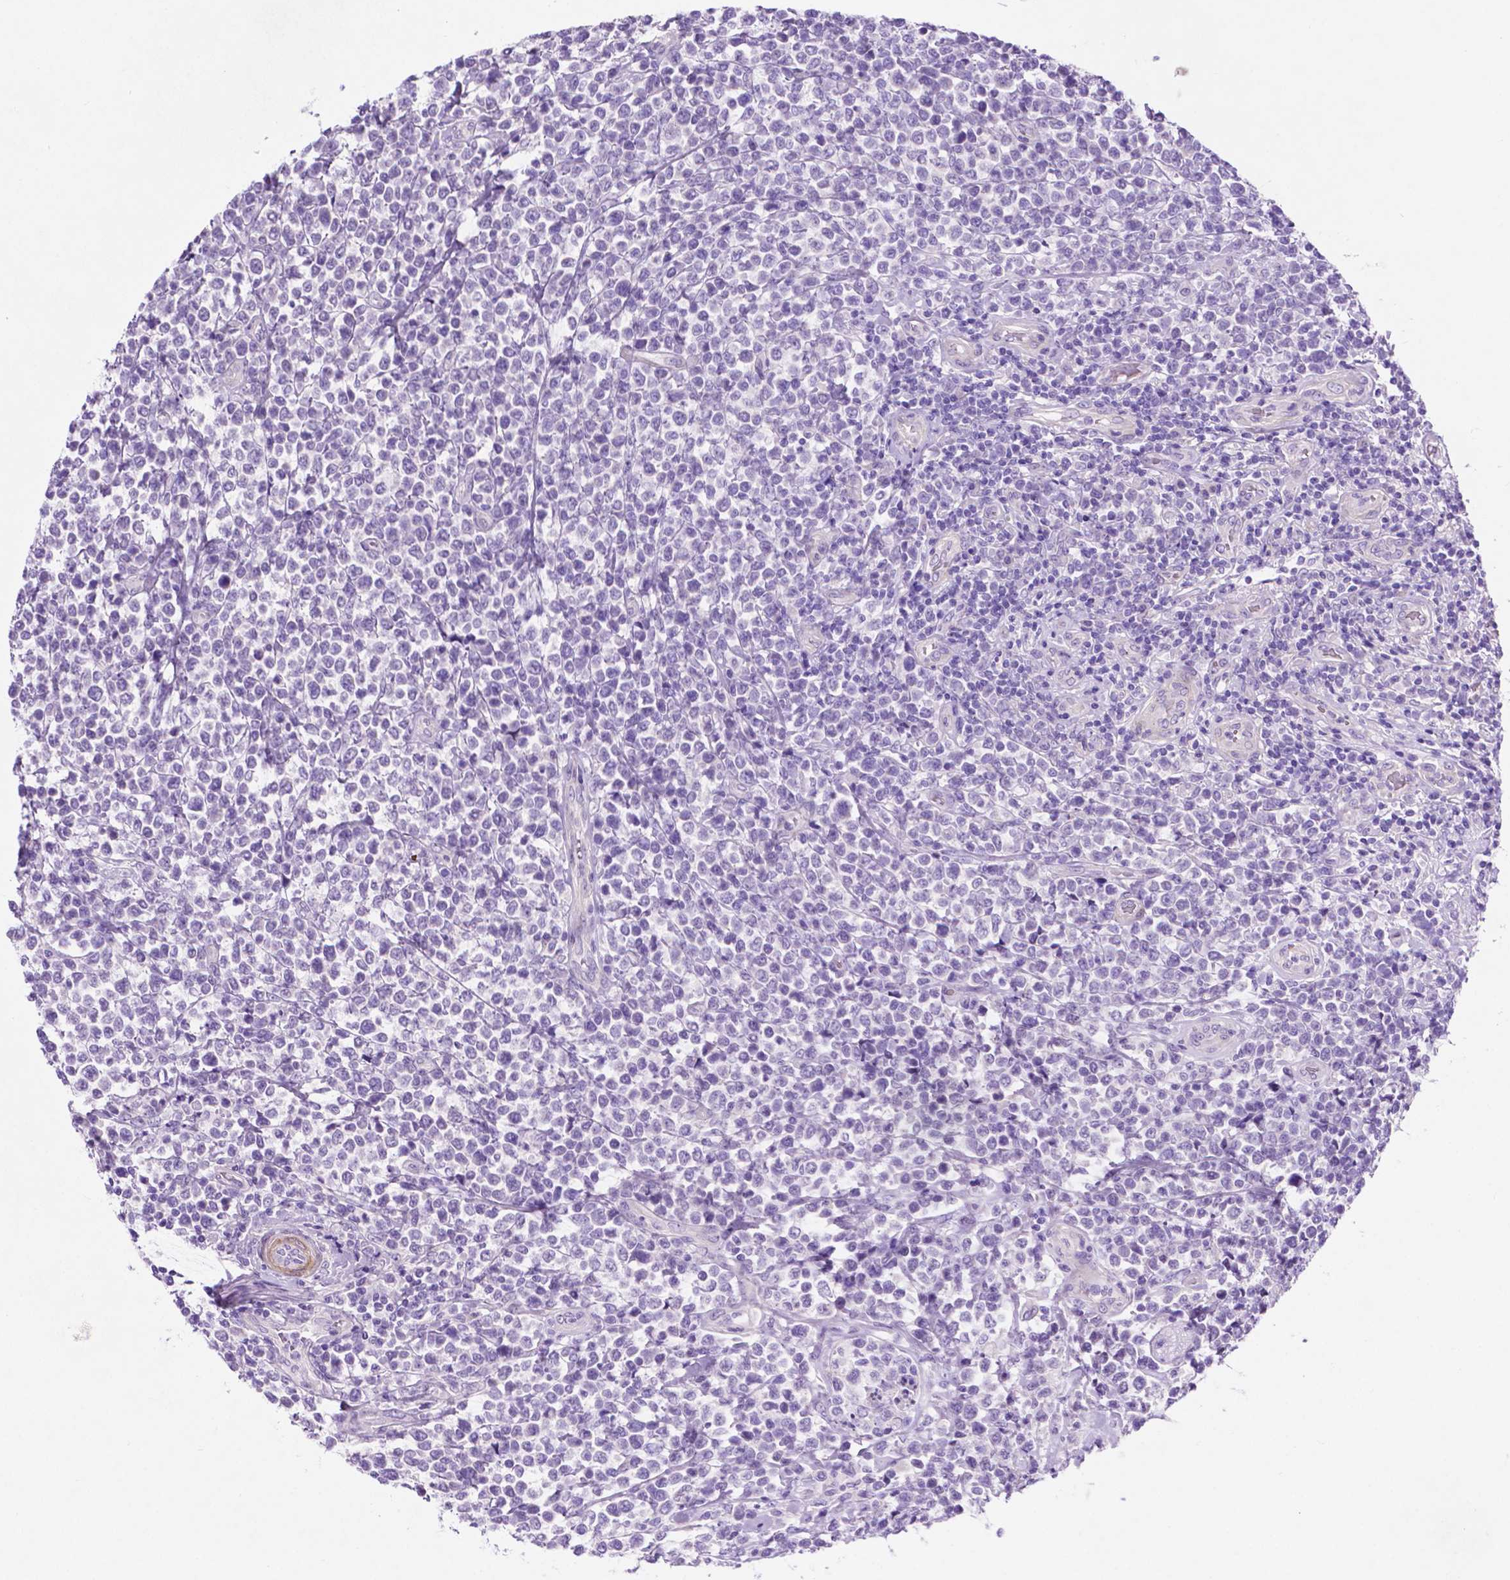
{"staining": {"intensity": "negative", "quantity": "none", "location": "none"}, "tissue": "lymphoma", "cell_type": "Tumor cells", "image_type": "cancer", "snomed": [{"axis": "morphology", "description": "Malignant lymphoma, non-Hodgkin's type, High grade"}, {"axis": "topography", "description": "Soft tissue"}], "caption": "Tumor cells show no significant expression in lymphoma.", "gene": "ASPG", "patient": {"sex": "female", "age": 56}}